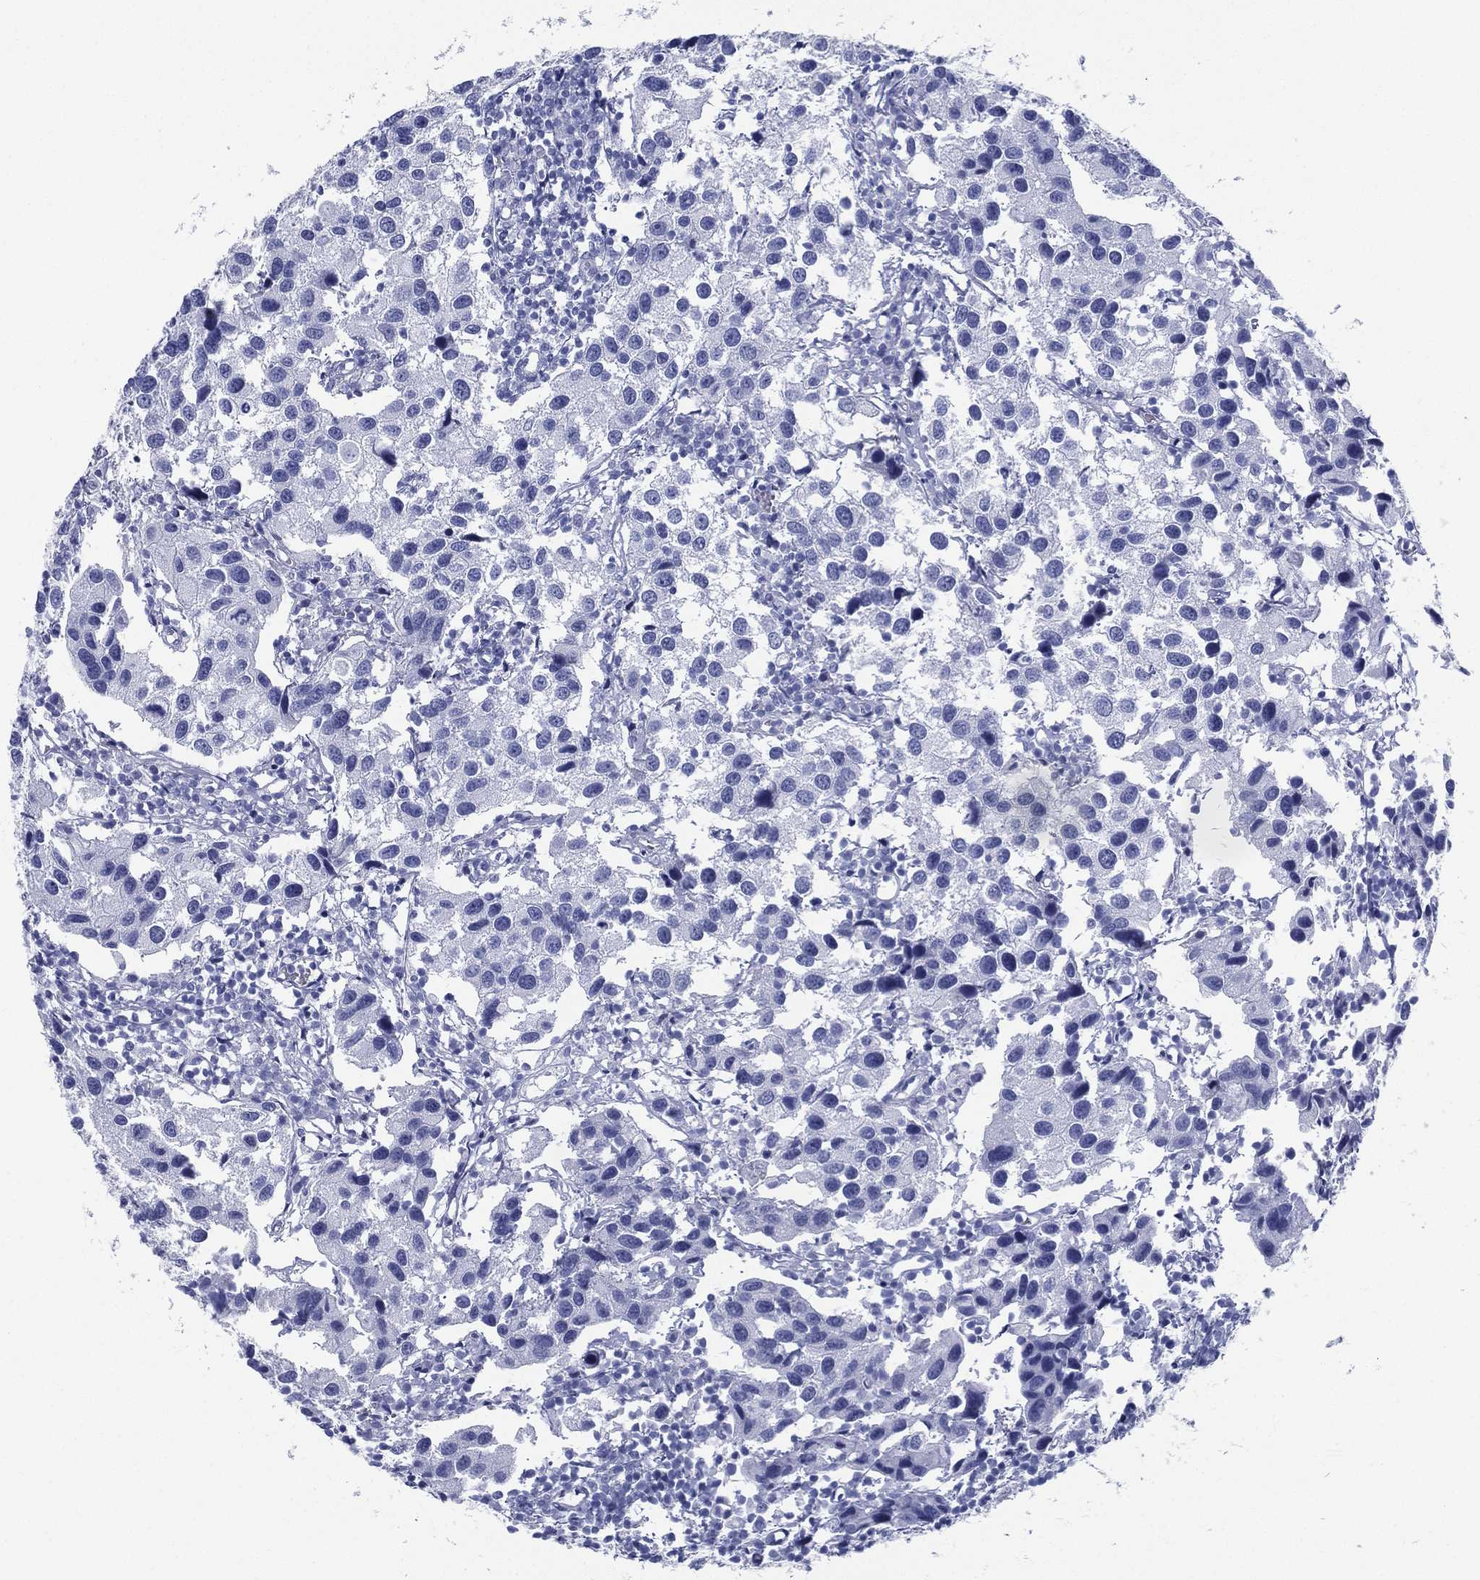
{"staining": {"intensity": "negative", "quantity": "none", "location": "none"}, "tissue": "urothelial cancer", "cell_type": "Tumor cells", "image_type": "cancer", "snomed": [{"axis": "morphology", "description": "Urothelial carcinoma, High grade"}, {"axis": "topography", "description": "Urinary bladder"}], "caption": "High-grade urothelial carcinoma was stained to show a protein in brown. There is no significant expression in tumor cells.", "gene": "RSPH4A", "patient": {"sex": "male", "age": 79}}